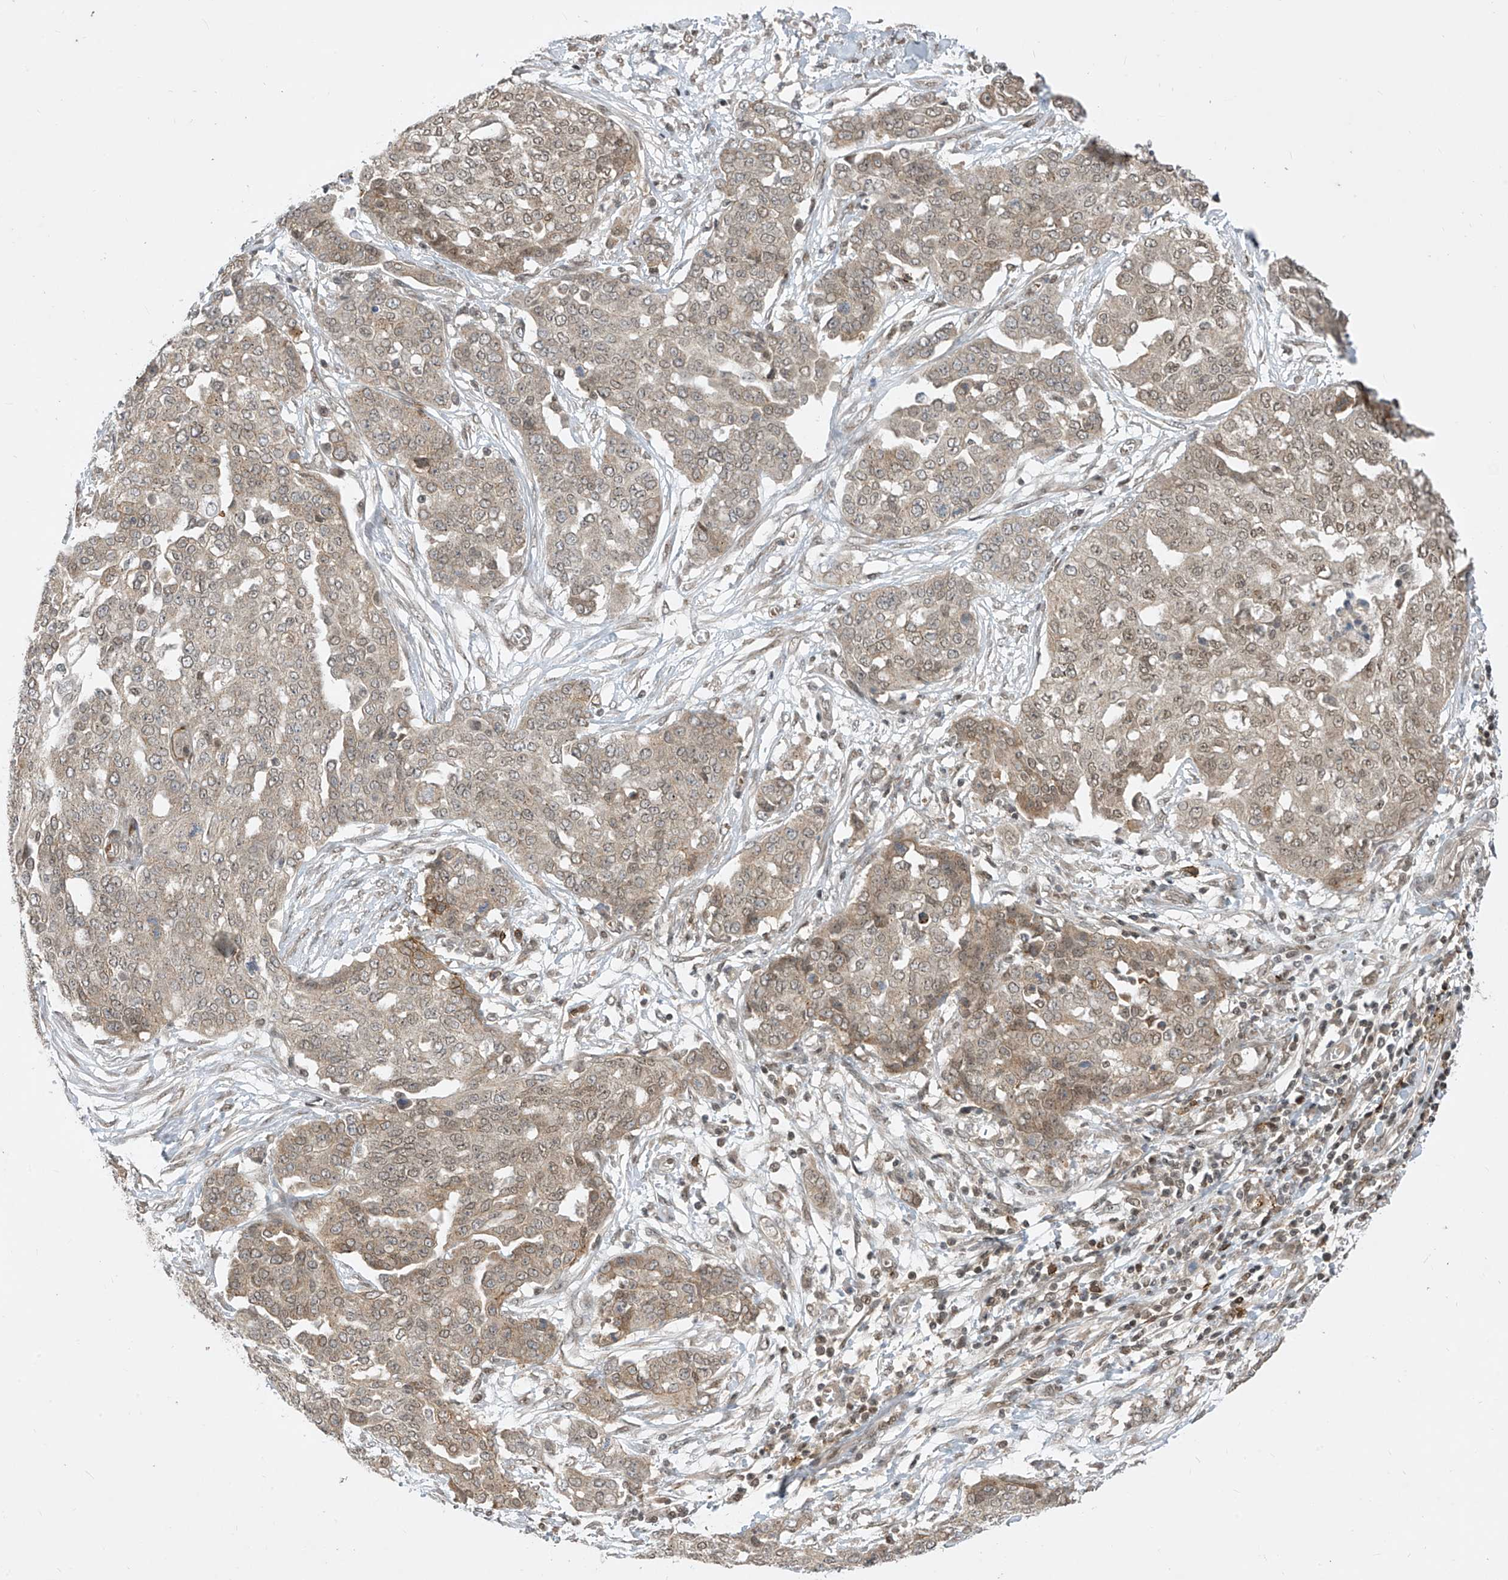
{"staining": {"intensity": "weak", "quantity": ">75%", "location": "cytoplasmic/membranous,nuclear"}, "tissue": "ovarian cancer", "cell_type": "Tumor cells", "image_type": "cancer", "snomed": [{"axis": "morphology", "description": "Cystadenocarcinoma, serous, NOS"}, {"axis": "topography", "description": "Soft tissue"}, {"axis": "topography", "description": "Ovary"}], "caption": "The photomicrograph reveals immunohistochemical staining of serous cystadenocarcinoma (ovarian). There is weak cytoplasmic/membranous and nuclear staining is identified in approximately >75% of tumor cells. The protein of interest is shown in brown color, while the nuclei are stained blue.", "gene": "LAGE3", "patient": {"sex": "female", "age": 57}}